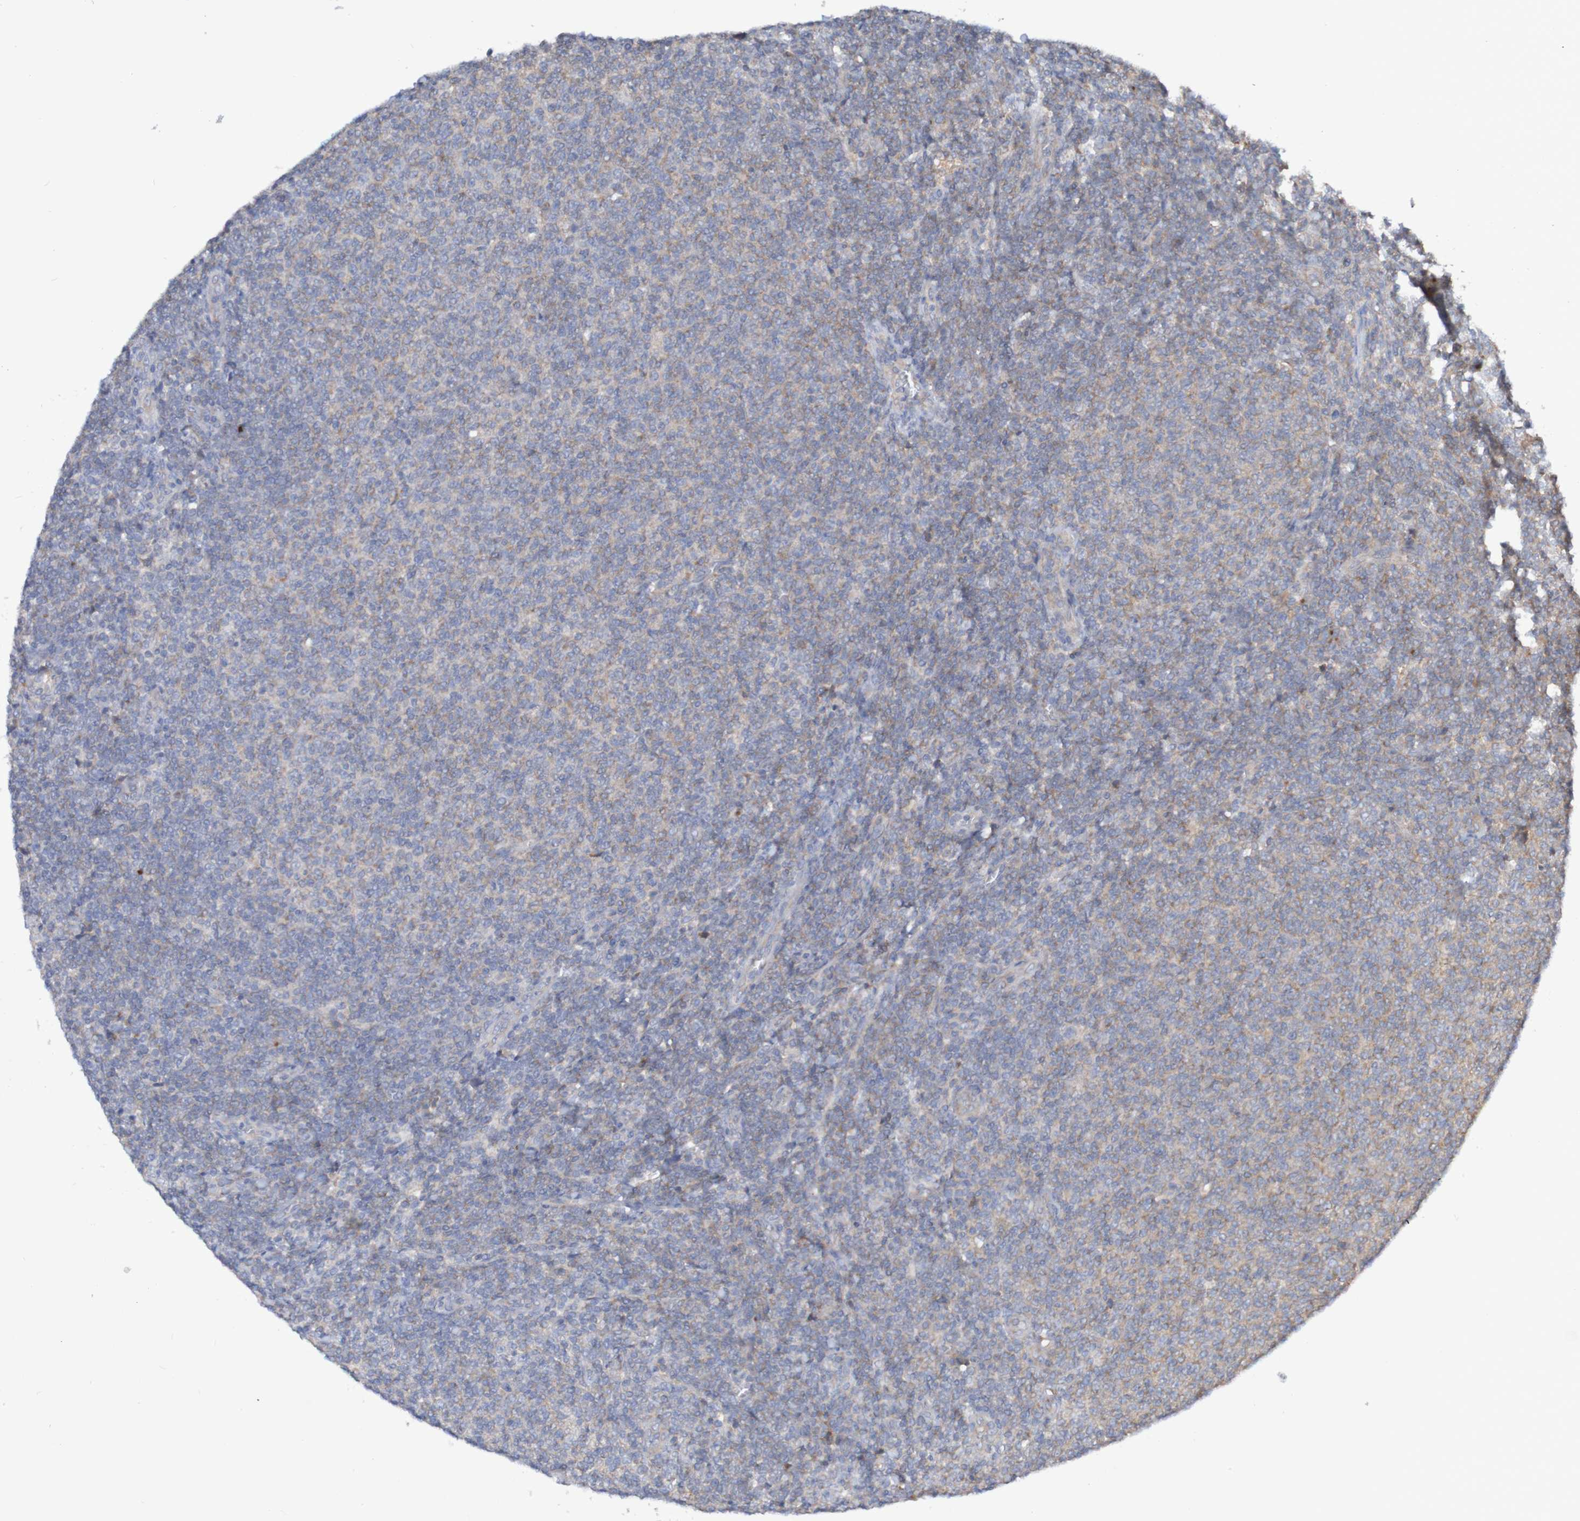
{"staining": {"intensity": "weak", "quantity": ">75%", "location": "cytoplasmic/membranous"}, "tissue": "lymphoma", "cell_type": "Tumor cells", "image_type": "cancer", "snomed": [{"axis": "morphology", "description": "Malignant lymphoma, non-Hodgkin's type, Low grade"}, {"axis": "topography", "description": "Lymph node"}], "caption": "An image showing weak cytoplasmic/membranous positivity in approximately >75% of tumor cells in low-grade malignant lymphoma, non-Hodgkin's type, as visualized by brown immunohistochemical staining.", "gene": "LMBRD2", "patient": {"sex": "male", "age": 66}}